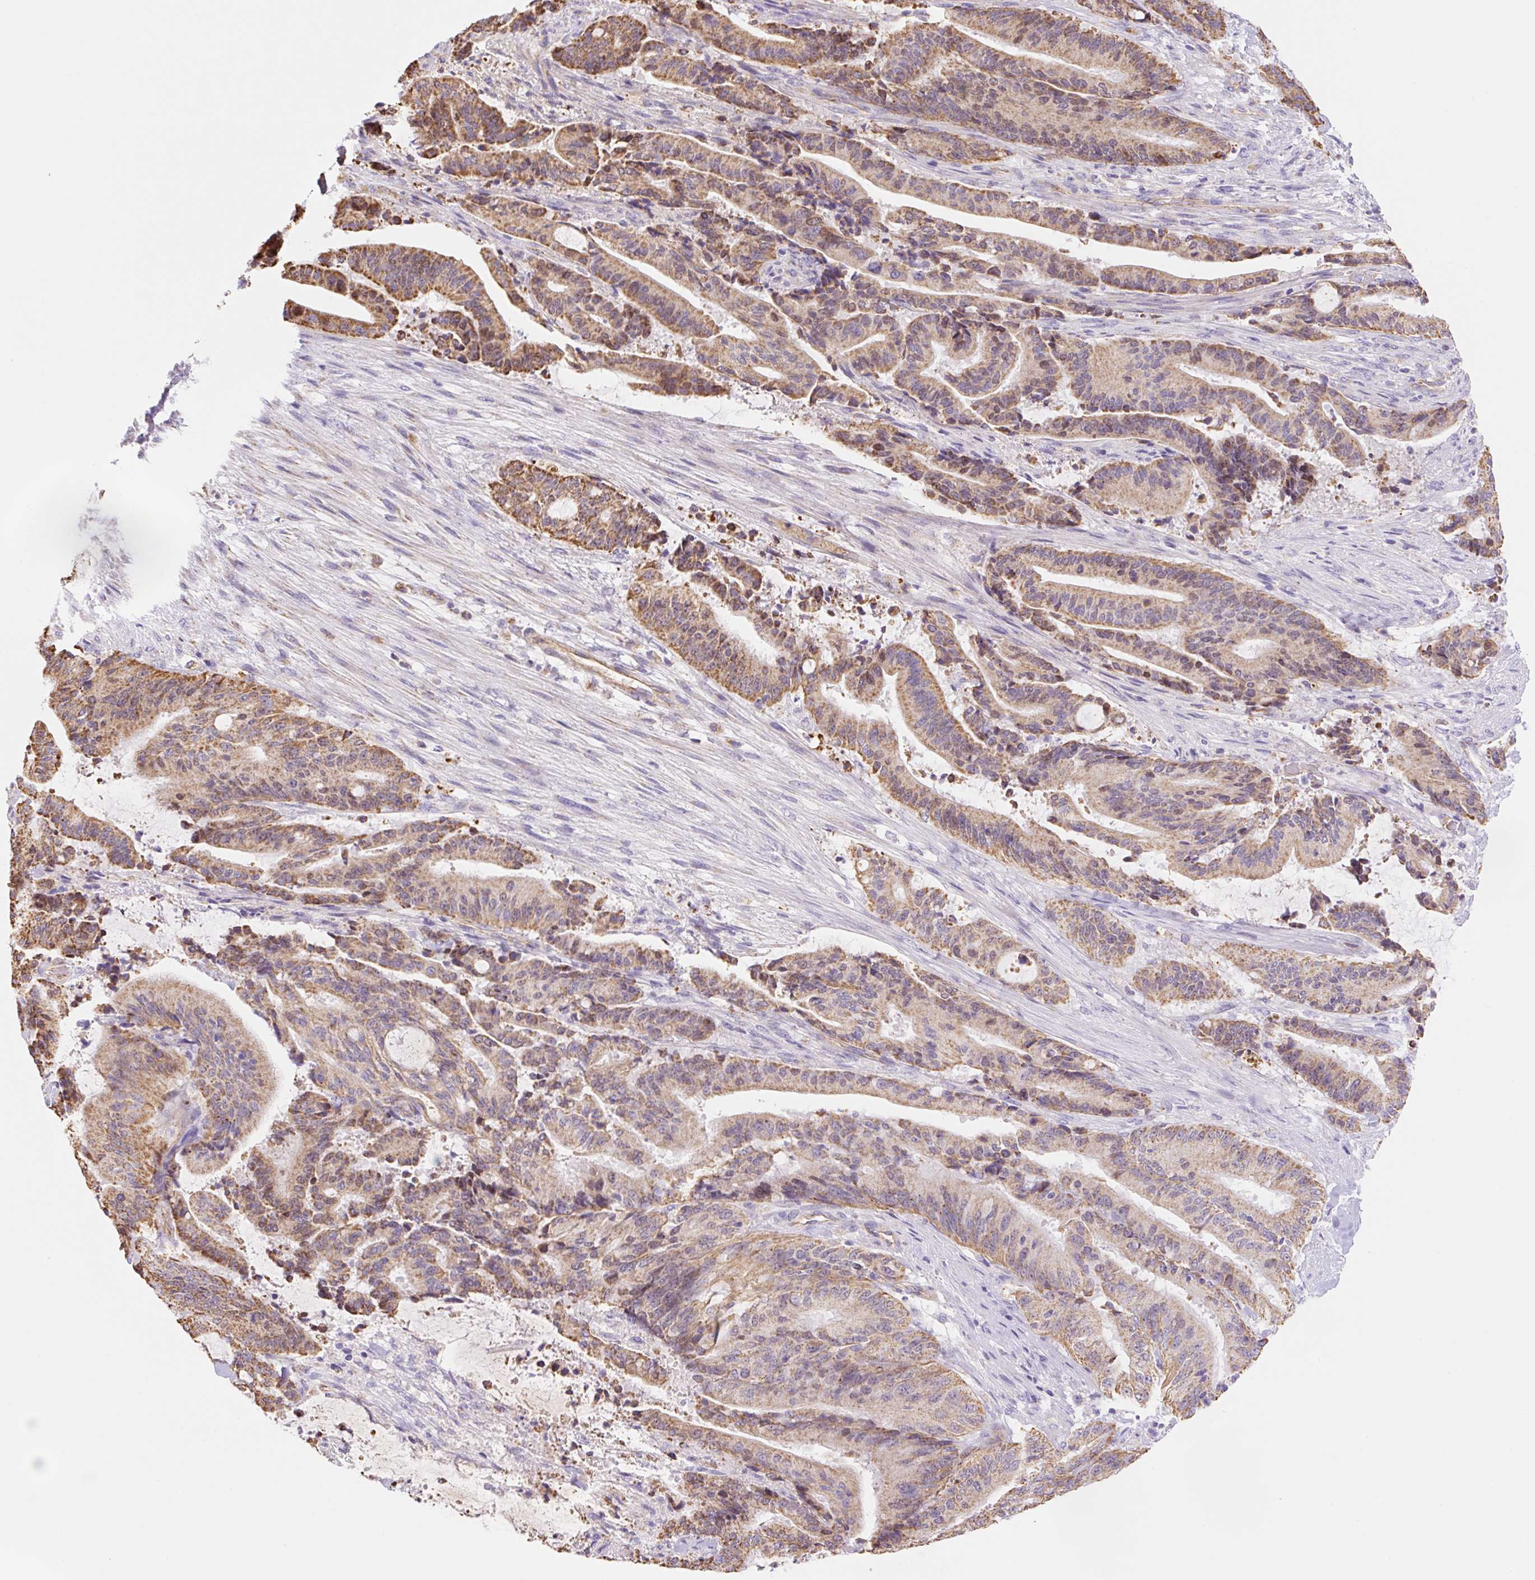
{"staining": {"intensity": "moderate", "quantity": ">75%", "location": "cytoplasmic/membranous"}, "tissue": "liver cancer", "cell_type": "Tumor cells", "image_type": "cancer", "snomed": [{"axis": "morphology", "description": "Normal tissue, NOS"}, {"axis": "morphology", "description": "Cholangiocarcinoma"}, {"axis": "topography", "description": "Liver"}, {"axis": "topography", "description": "Peripheral nerve tissue"}], "caption": "Protein staining exhibits moderate cytoplasmic/membranous expression in about >75% of tumor cells in cholangiocarcinoma (liver). (IHC, brightfield microscopy, high magnification).", "gene": "ESAM", "patient": {"sex": "female", "age": 73}}